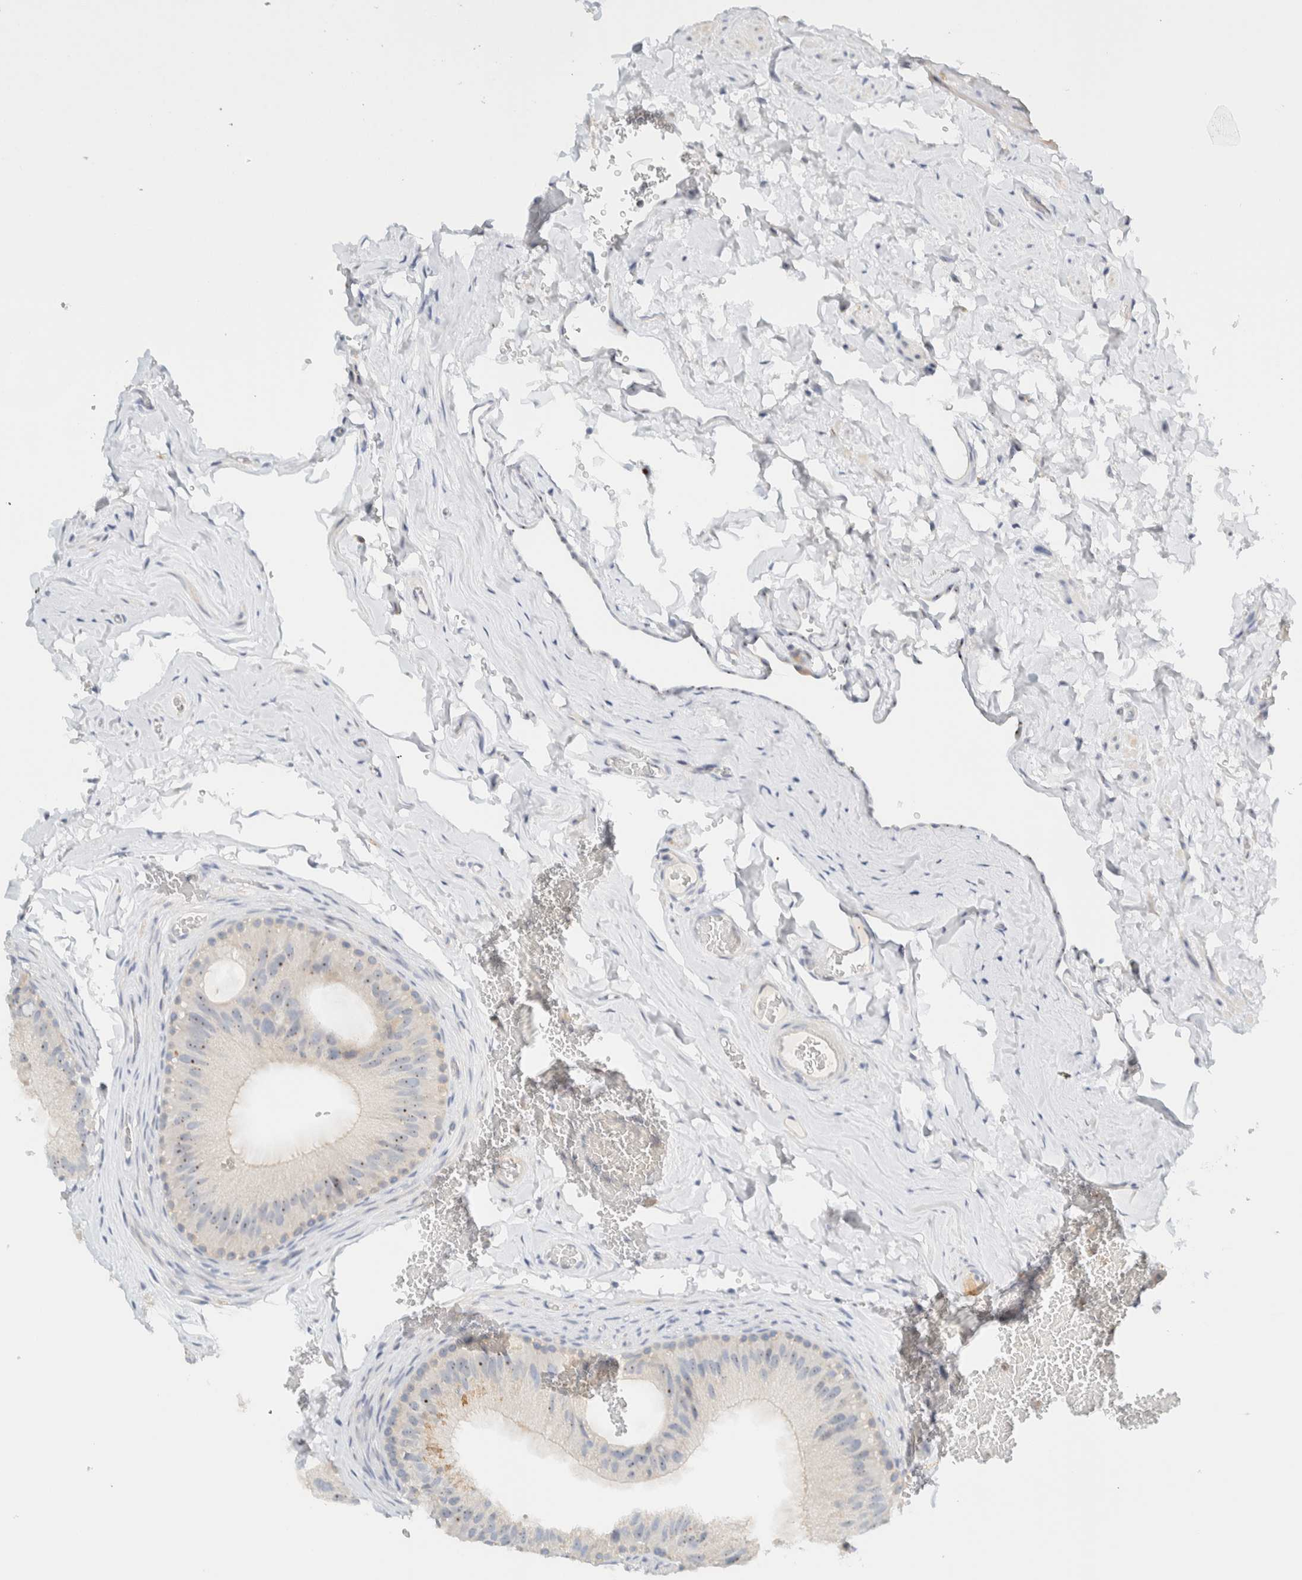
{"staining": {"intensity": "moderate", "quantity": "<25%", "location": "nuclear"}, "tissue": "epididymis", "cell_type": "Glandular cells", "image_type": "normal", "snomed": [{"axis": "morphology", "description": "Normal tissue, NOS"}, {"axis": "topography", "description": "Vascular tissue"}, {"axis": "topography", "description": "Epididymis"}], "caption": "Moderate nuclear positivity is seen in about <25% of glandular cells in benign epididymis.", "gene": "NDE1", "patient": {"sex": "male", "age": 49}}